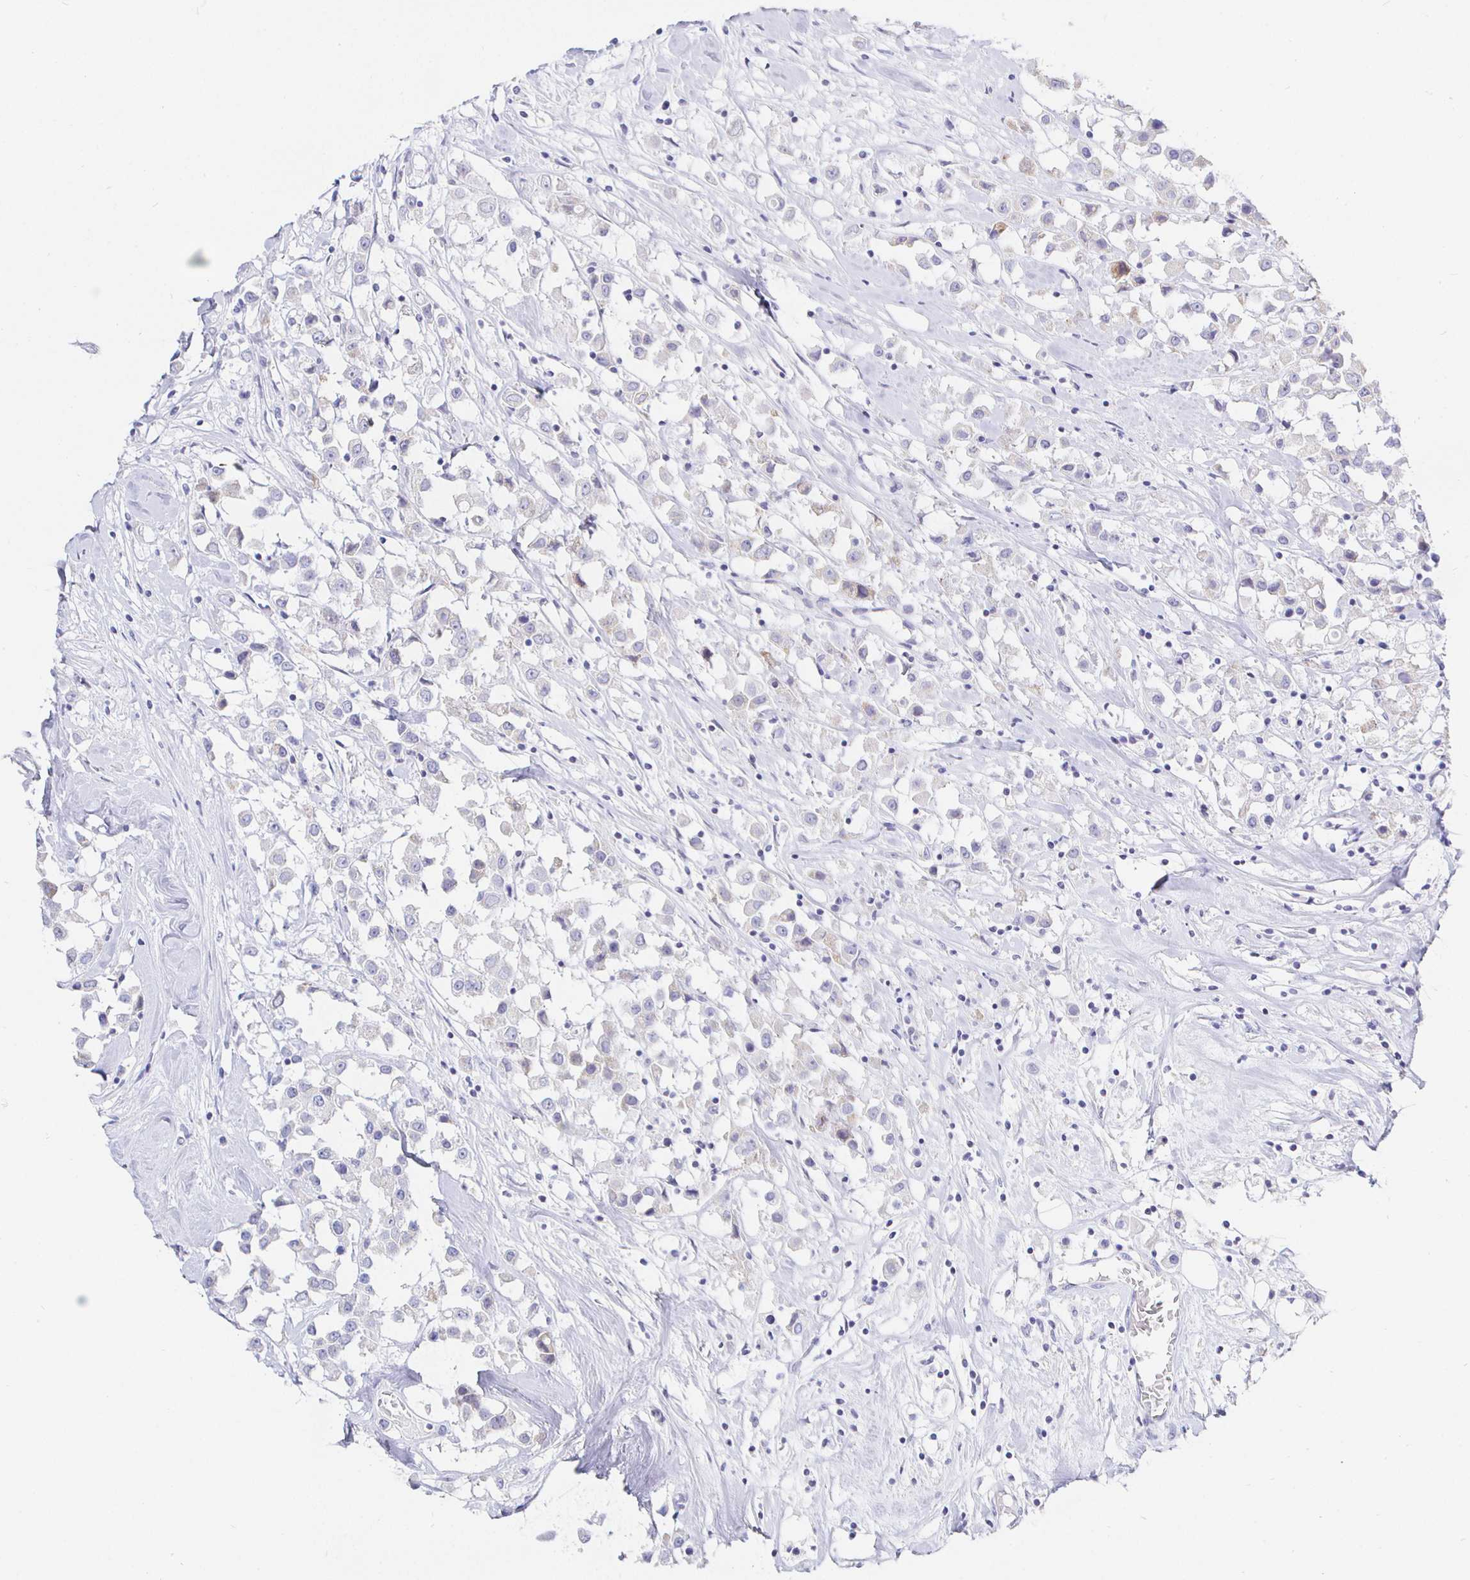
{"staining": {"intensity": "negative", "quantity": "none", "location": "none"}, "tissue": "breast cancer", "cell_type": "Tumor cells", "image_type": "cancer", "snomed": [{"axis": "morphology", "description": "Duct carcinoma"}, {"axis": "topography", "description": "Breast"}], "caption": "The histopathology image exhibits no significant positivity in tumor cells of breast cancer (intraductal carcinoma).", "gene": "CR2", "patient": {"sex": "female", "age": 61}}